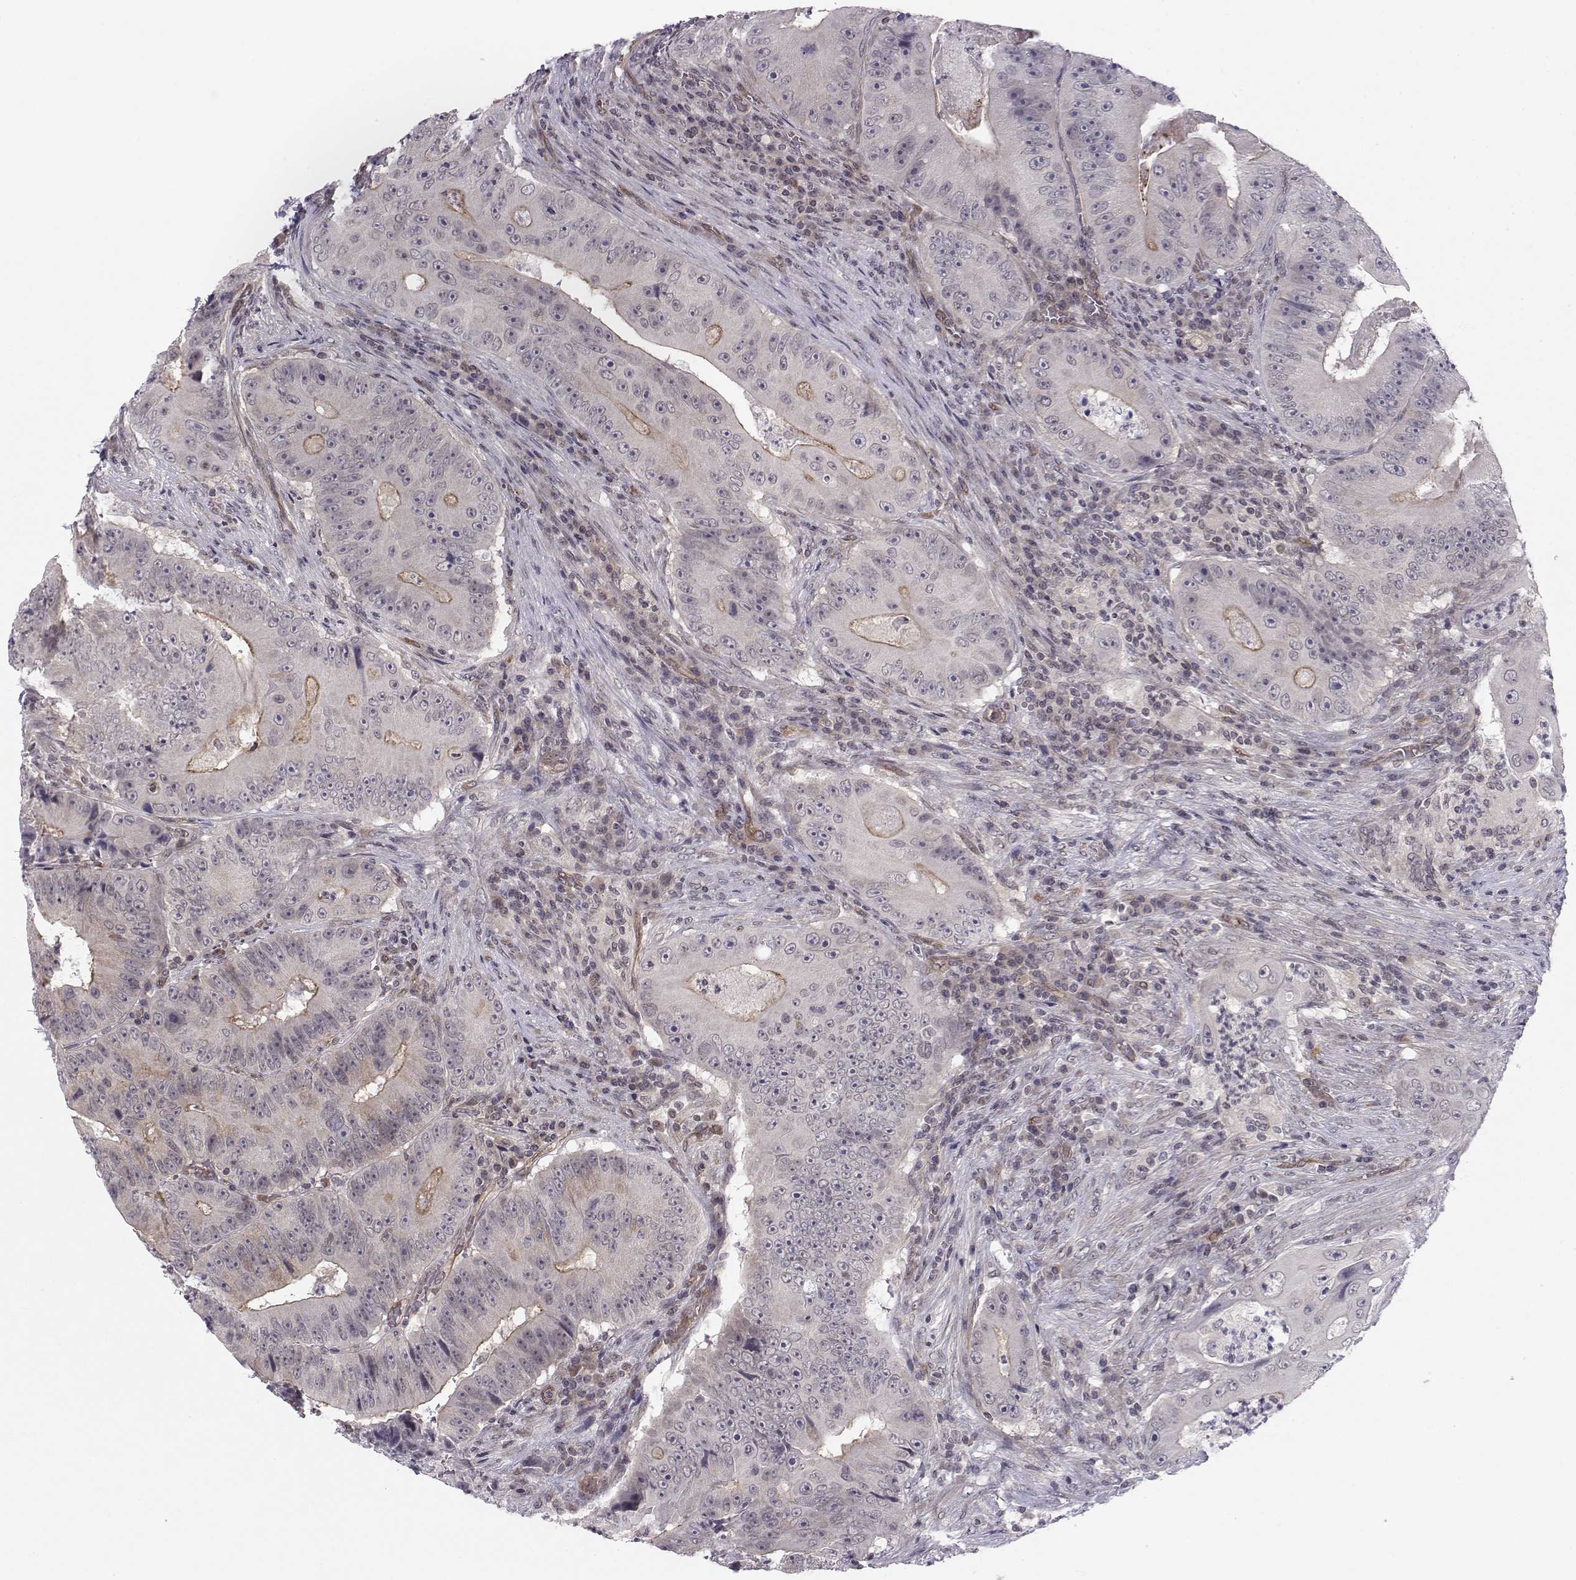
{"staining": {"intensity": "moderate", "quantity": "<25%", "location": "cytoplasmic/membranous"}, "tissue": "colorectal cancer", "cell_type": "Tumor cells", "image_type": "cancer", "snomed": [{"axis": "morphology", "description": "Adenocarcinoma, NOS"}, {"axis": "topography", "description": "Colon"}], "caption": "High-magnification brightfield microscopy of colorectal cancer (adenocarcinoma) stained with DAB (3,3'-diaminobenzidine) (brown) and counterstained with hematoxylin (blue). tumor cells exhibit moderate cytoplasmic/membranous staining is seen in about<25% of cells.", "gene": "KIF13B", "patient": {"sex": "female", "age": 86}}